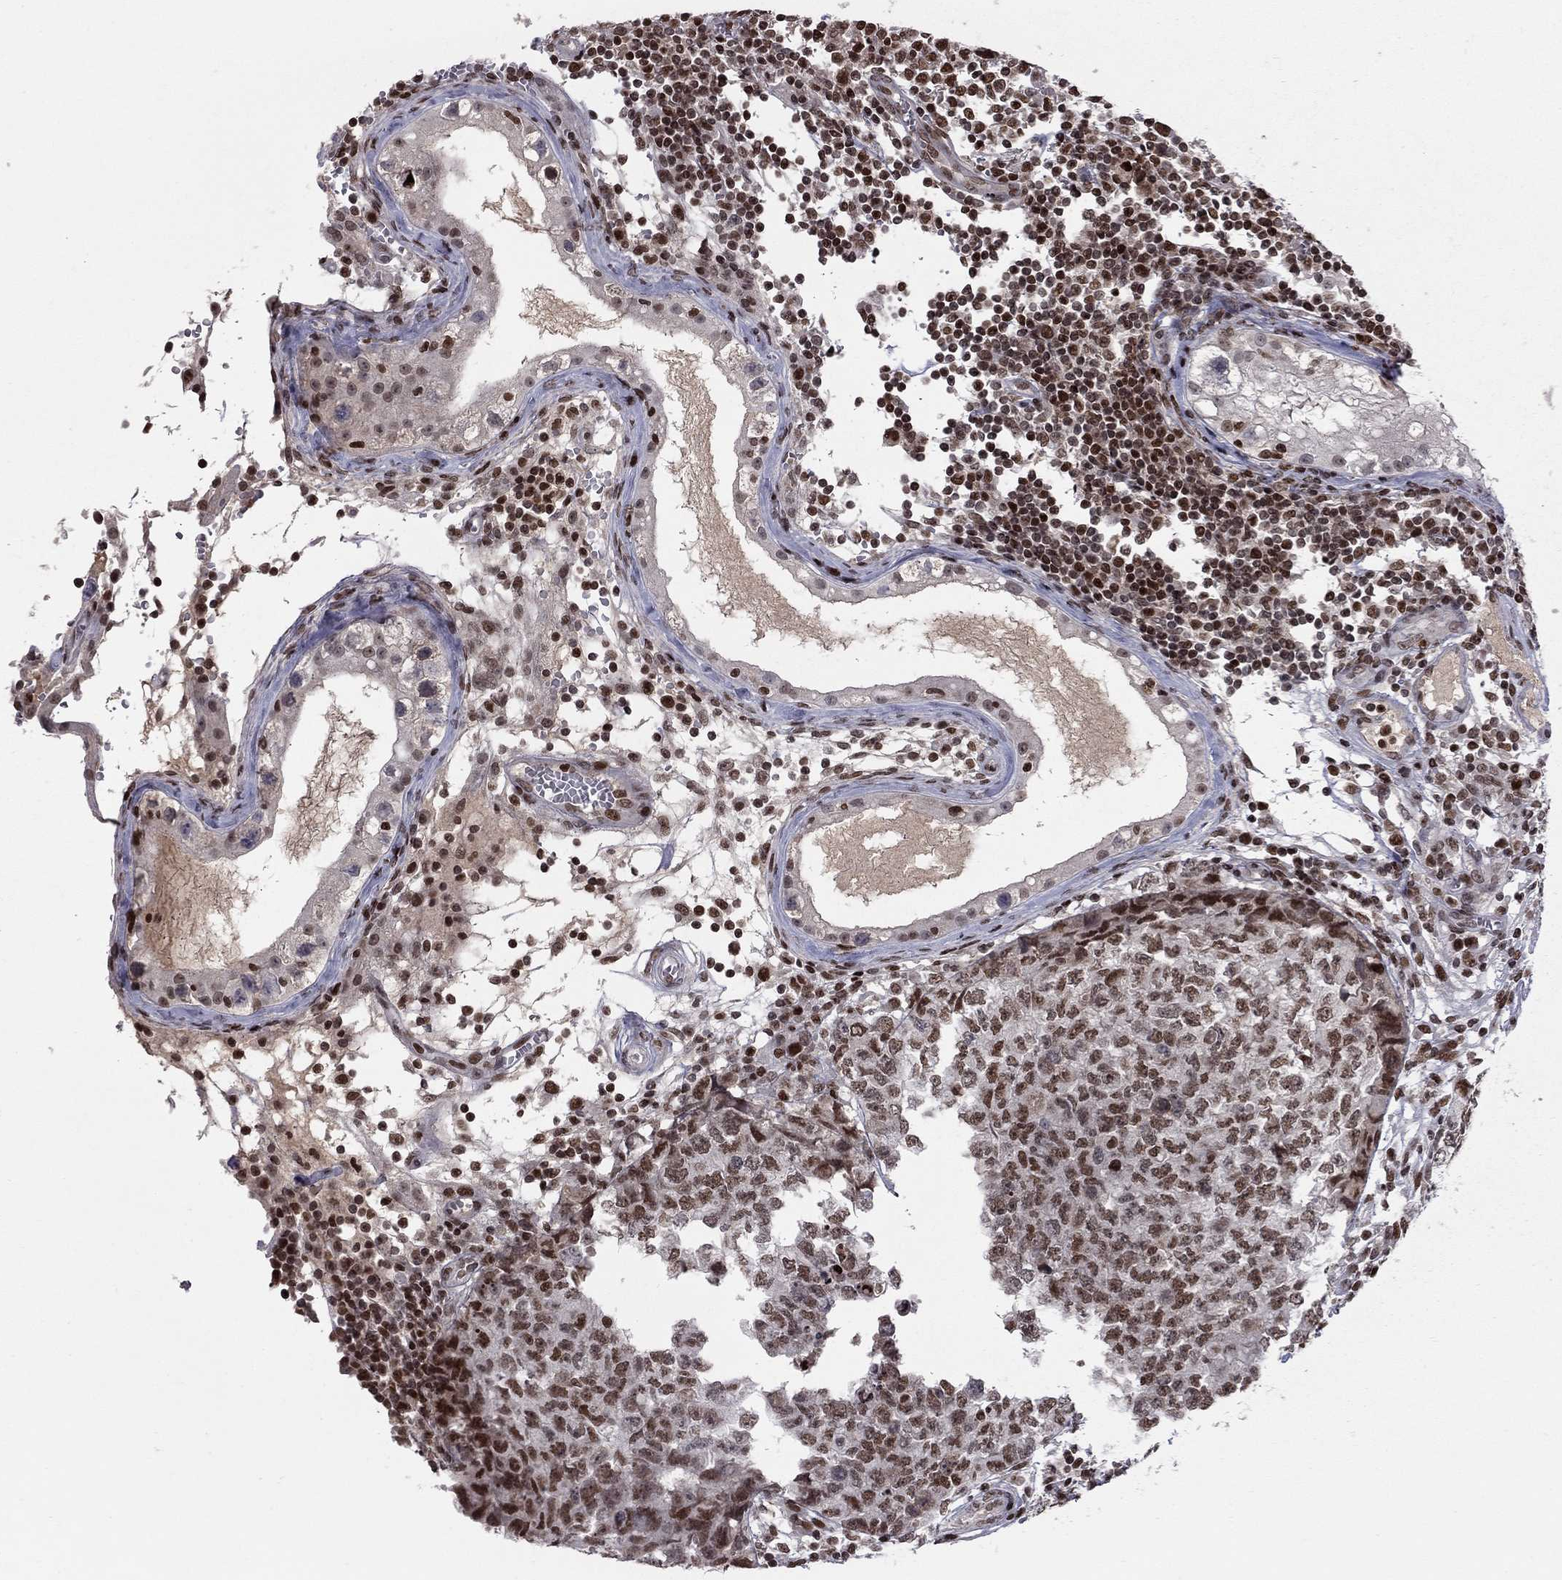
{"staining": {"intensity": "strong", "quantity": ">75%", "location": "nuclear"}, "tissue": "testis cancer", "cell_type": "Tumor cells", "image_type": "cancer", "snomed": [{"axis": "morphology", "description": "Carcinoma, Embryonal, NOS"}, {"axis": "topography", "description": "Testis"}], "caption": "This is a photomicrograph of immunohistochemistry staining of testis cancer (embryonal carcinoma), which shows strong positivity in the nuclear of tumor cells.", "gene": "RNASEH2C", "patient": {"sex": "male", "age": 23}}